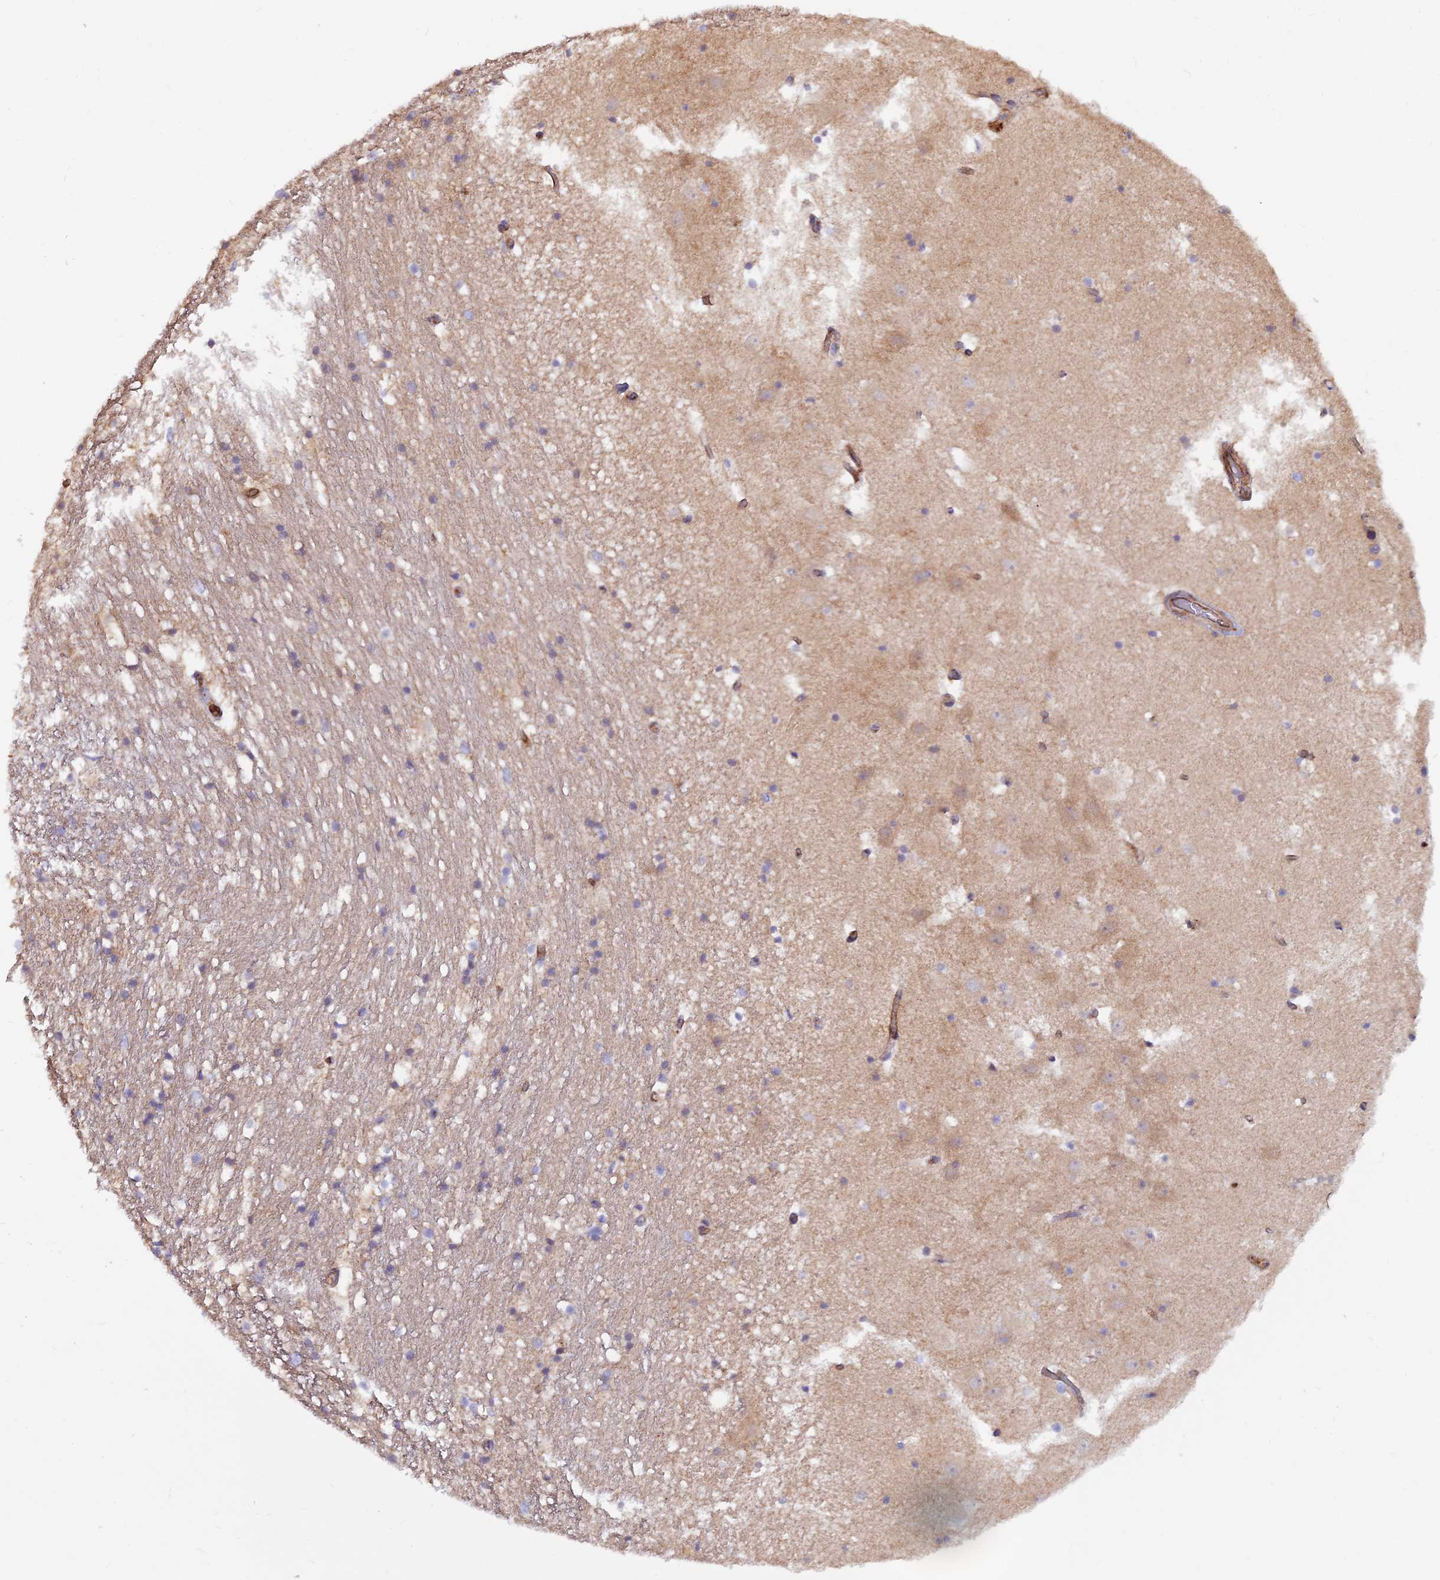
{"staining": {"intensity": "negative", "quantity": "none", "location": "none"}, "tissue": "hippocampus", "cell_type": "Glial cells", "image_type": "normal", "snomed": [{"axis": "morphology", "description": "Normal tissue, NOS"}, {"axis": "topography", "description": "Hippocampus"}], "caption": "This is an IHC micrograph of benign hippocampus. There is no staining in glial cells.", "gene": "GMCL1", "patient": {"sex": "female", "age": 52}}